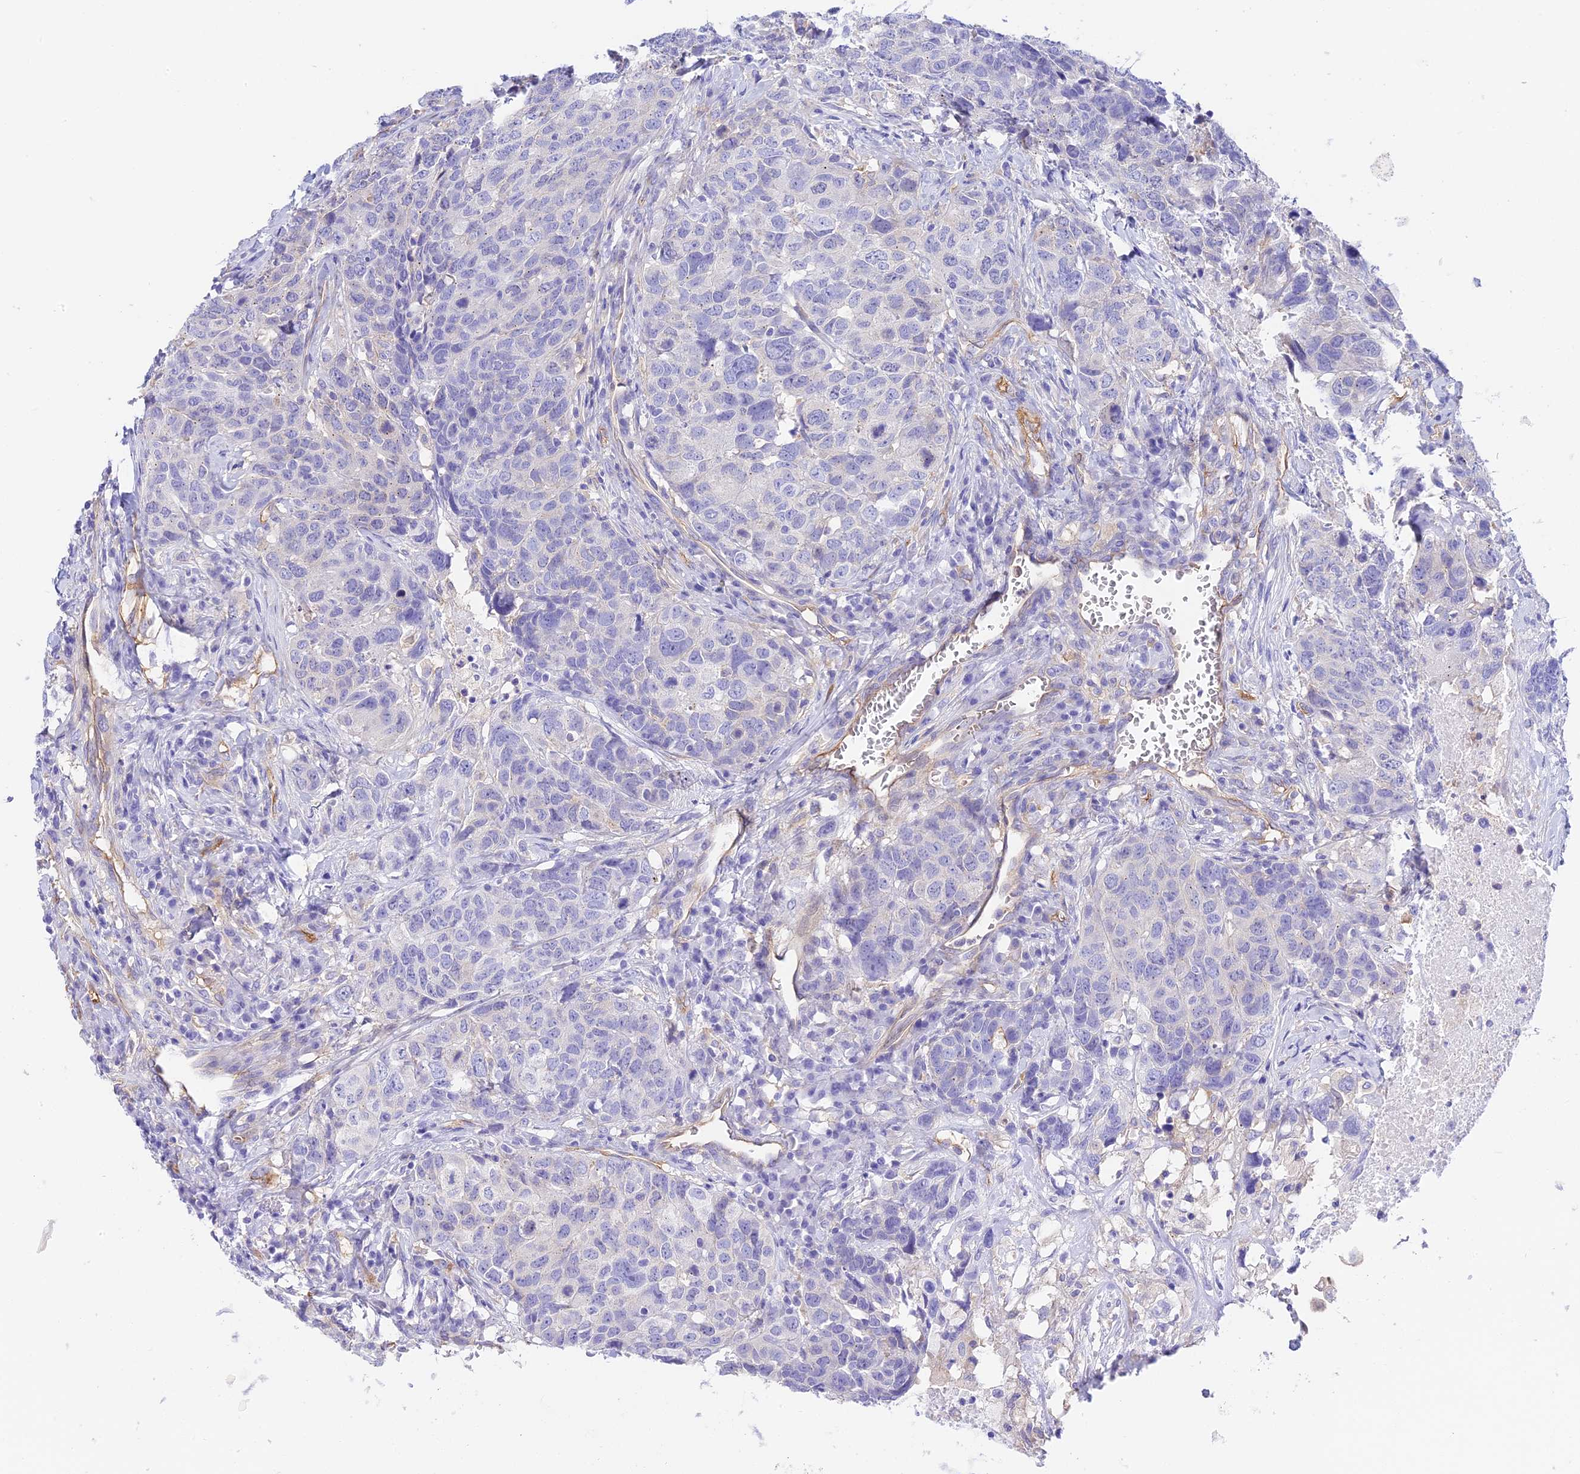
{"staining": {"intensity": "negative", "quantity": "none", "location": "none"}, "tissue": "head and neck cancer", "cell_type": "Tumor cells", "image_type": "cancer", "snomed": [{"axis": "morphology", "description": "Squamous cell carcinoma, NOS"}, {"axis": "topography", "description": "Head-Neck"}], "caption": "Head and neck cancer was stained to show a protein in brown. There is no significant positivity in tumor cells.", "gene": "HOMER3", "patient": {"sex": "male", "age": 66}}